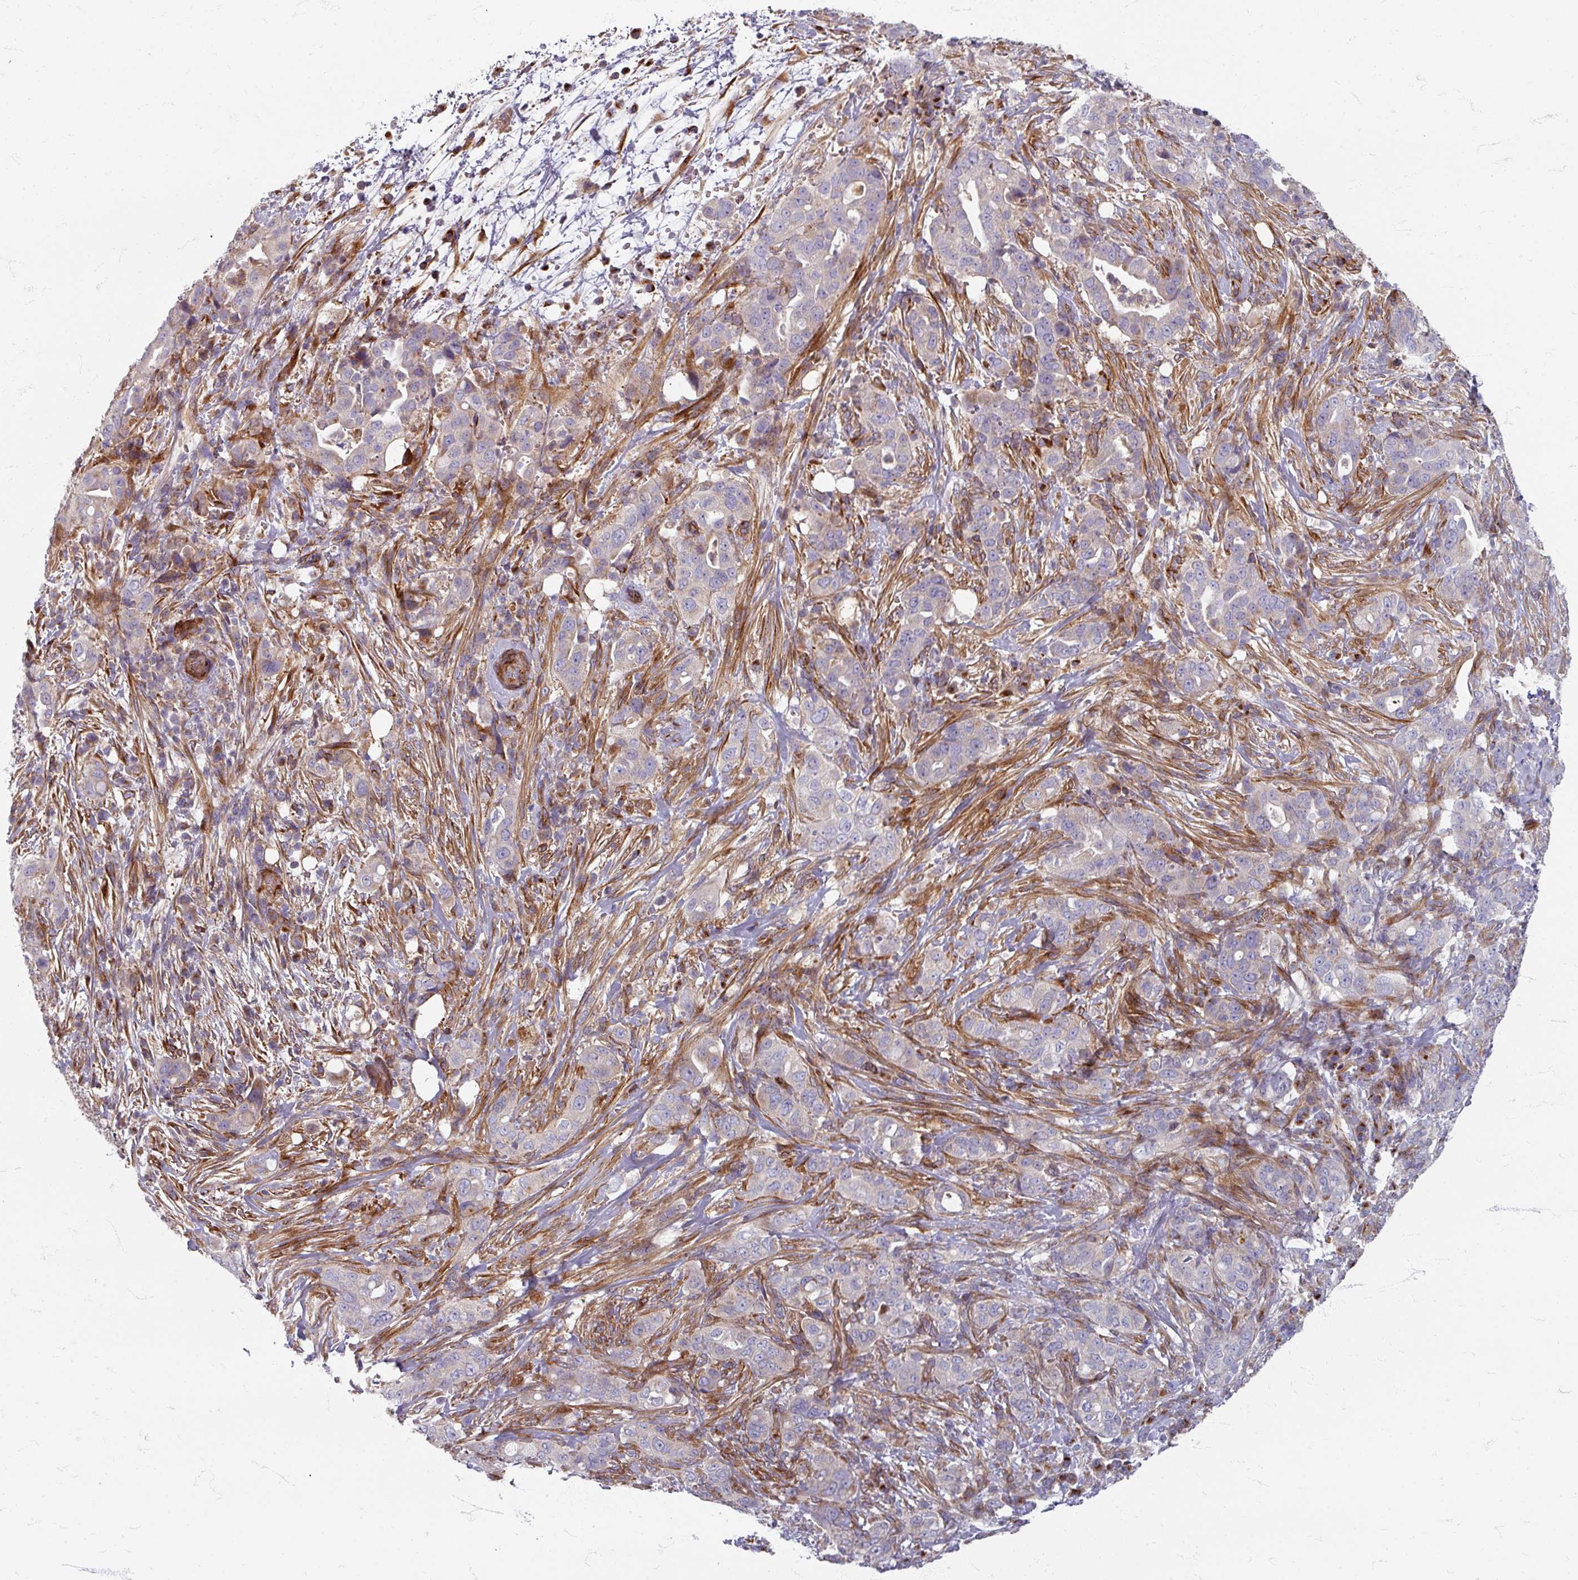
{"staining": {"intensity": "negative", "quantity": "none", "location": "none"}, "tissue": "pancreatic cancer", "cell_type": "Tumor cells", "image_type": "cancer", "snomed": [{"axis": "morphology", "description": "Normal tissue, NOS"}, {"axis": "morphology", "description": "Adenocarcinoma, NOS"}, {"axis": "topography", "description": "Lymph node"}, {"axis": "topography", "description": "Pancreas"}], "caption": "Immunohistochemistry (IHC) of human adenocarcinoma (pancreatic) displays no positivity in tumor cells.", "gene": "GABARAPL1", "patient": {"sex": "female", "age": 67}}